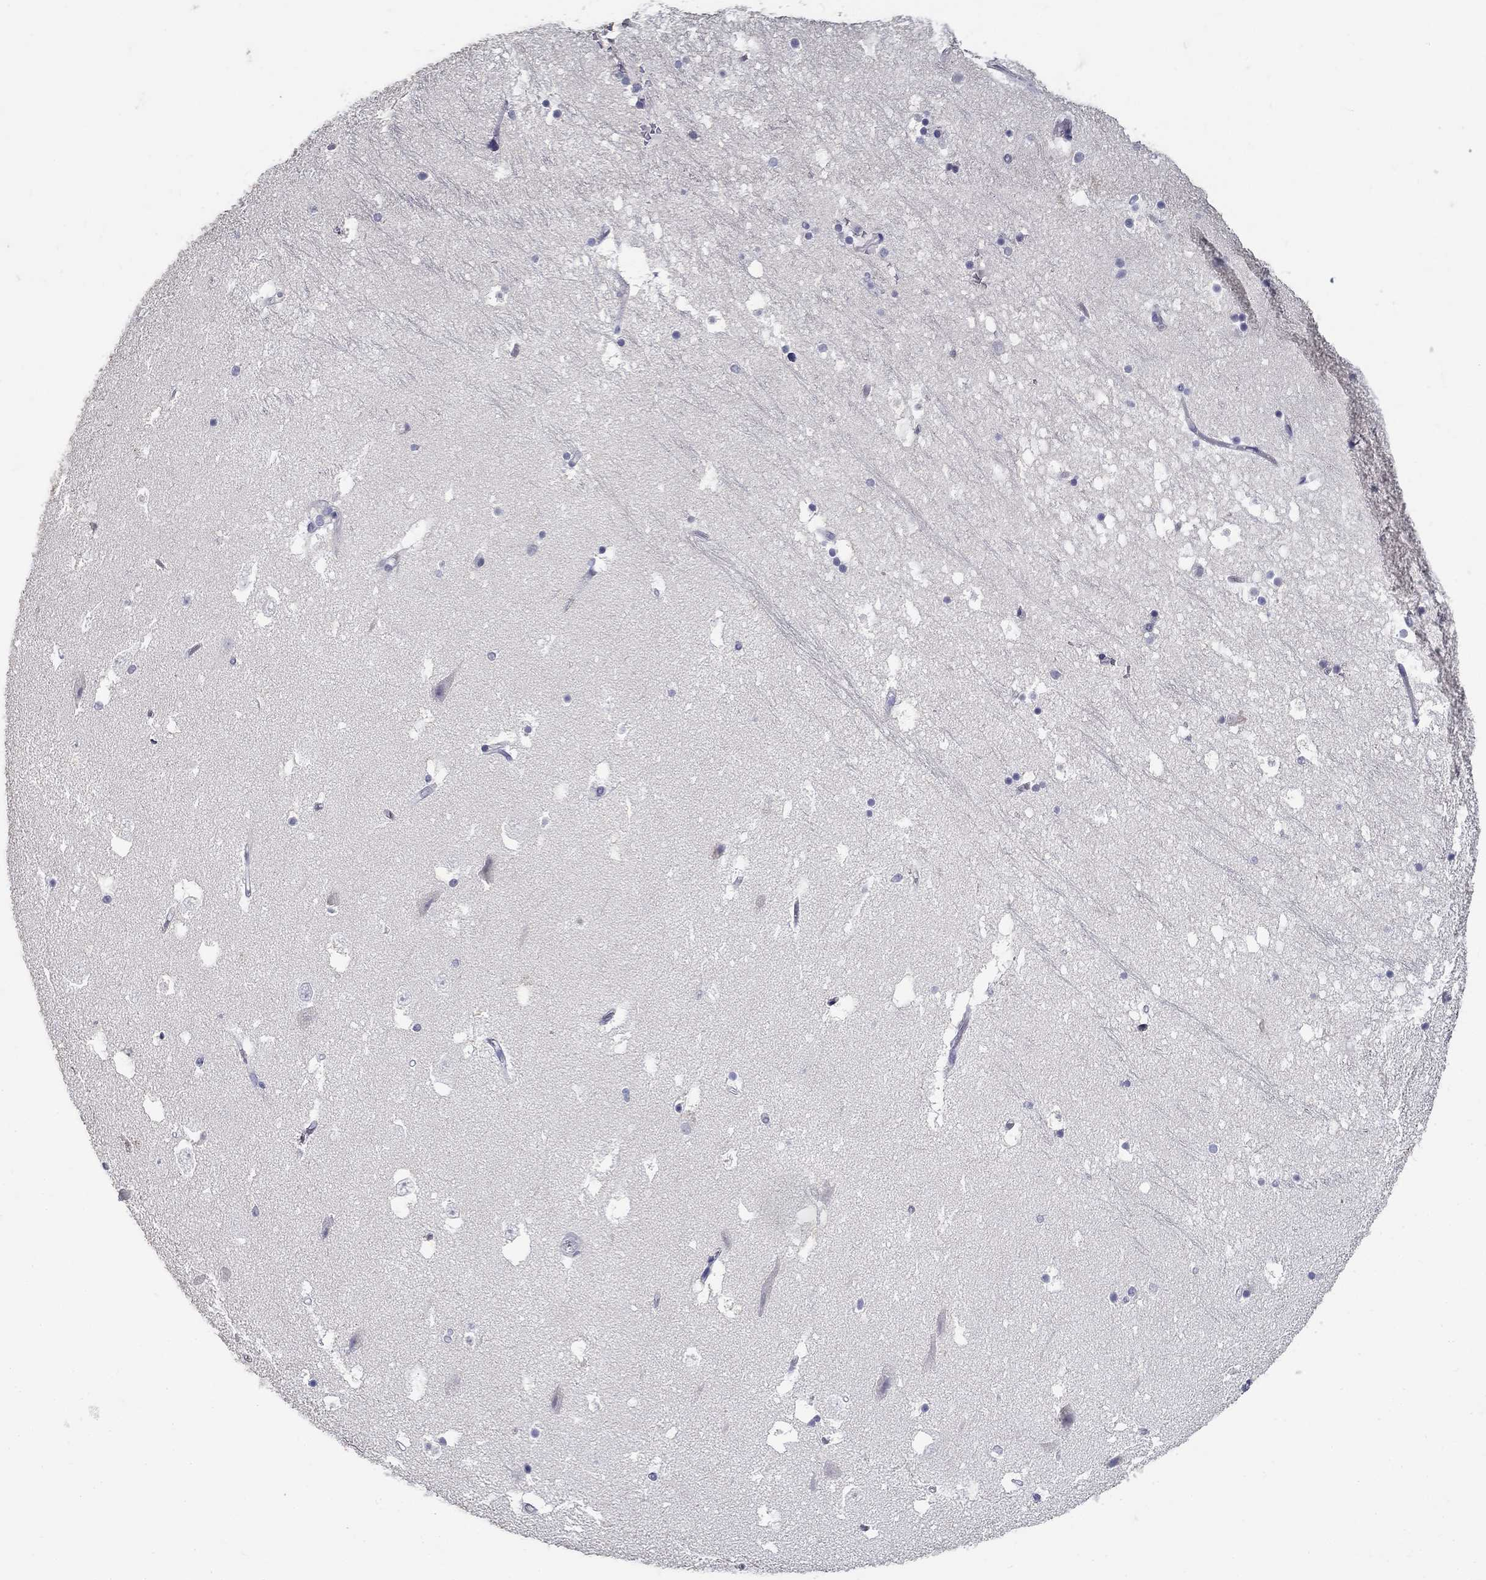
{"staining": {"intensity": "negative", "quantity": "none", "location": "none"}, "tissue": "hippocampus", "cell_type": "Glial cells", "image_type": "normal", "snomed": [{"axis": "morphology", "description": "Normal tissue, NOS"}, {"axis": "topography", "description": "Hippocampus"}], "caption": "A high-resolution histopathology image shows IHC staining of benign hippocampus, which reveals no significant expression in glial cells.", "gene": "POMC", "patient": {"sex": "male", "age": 51}}